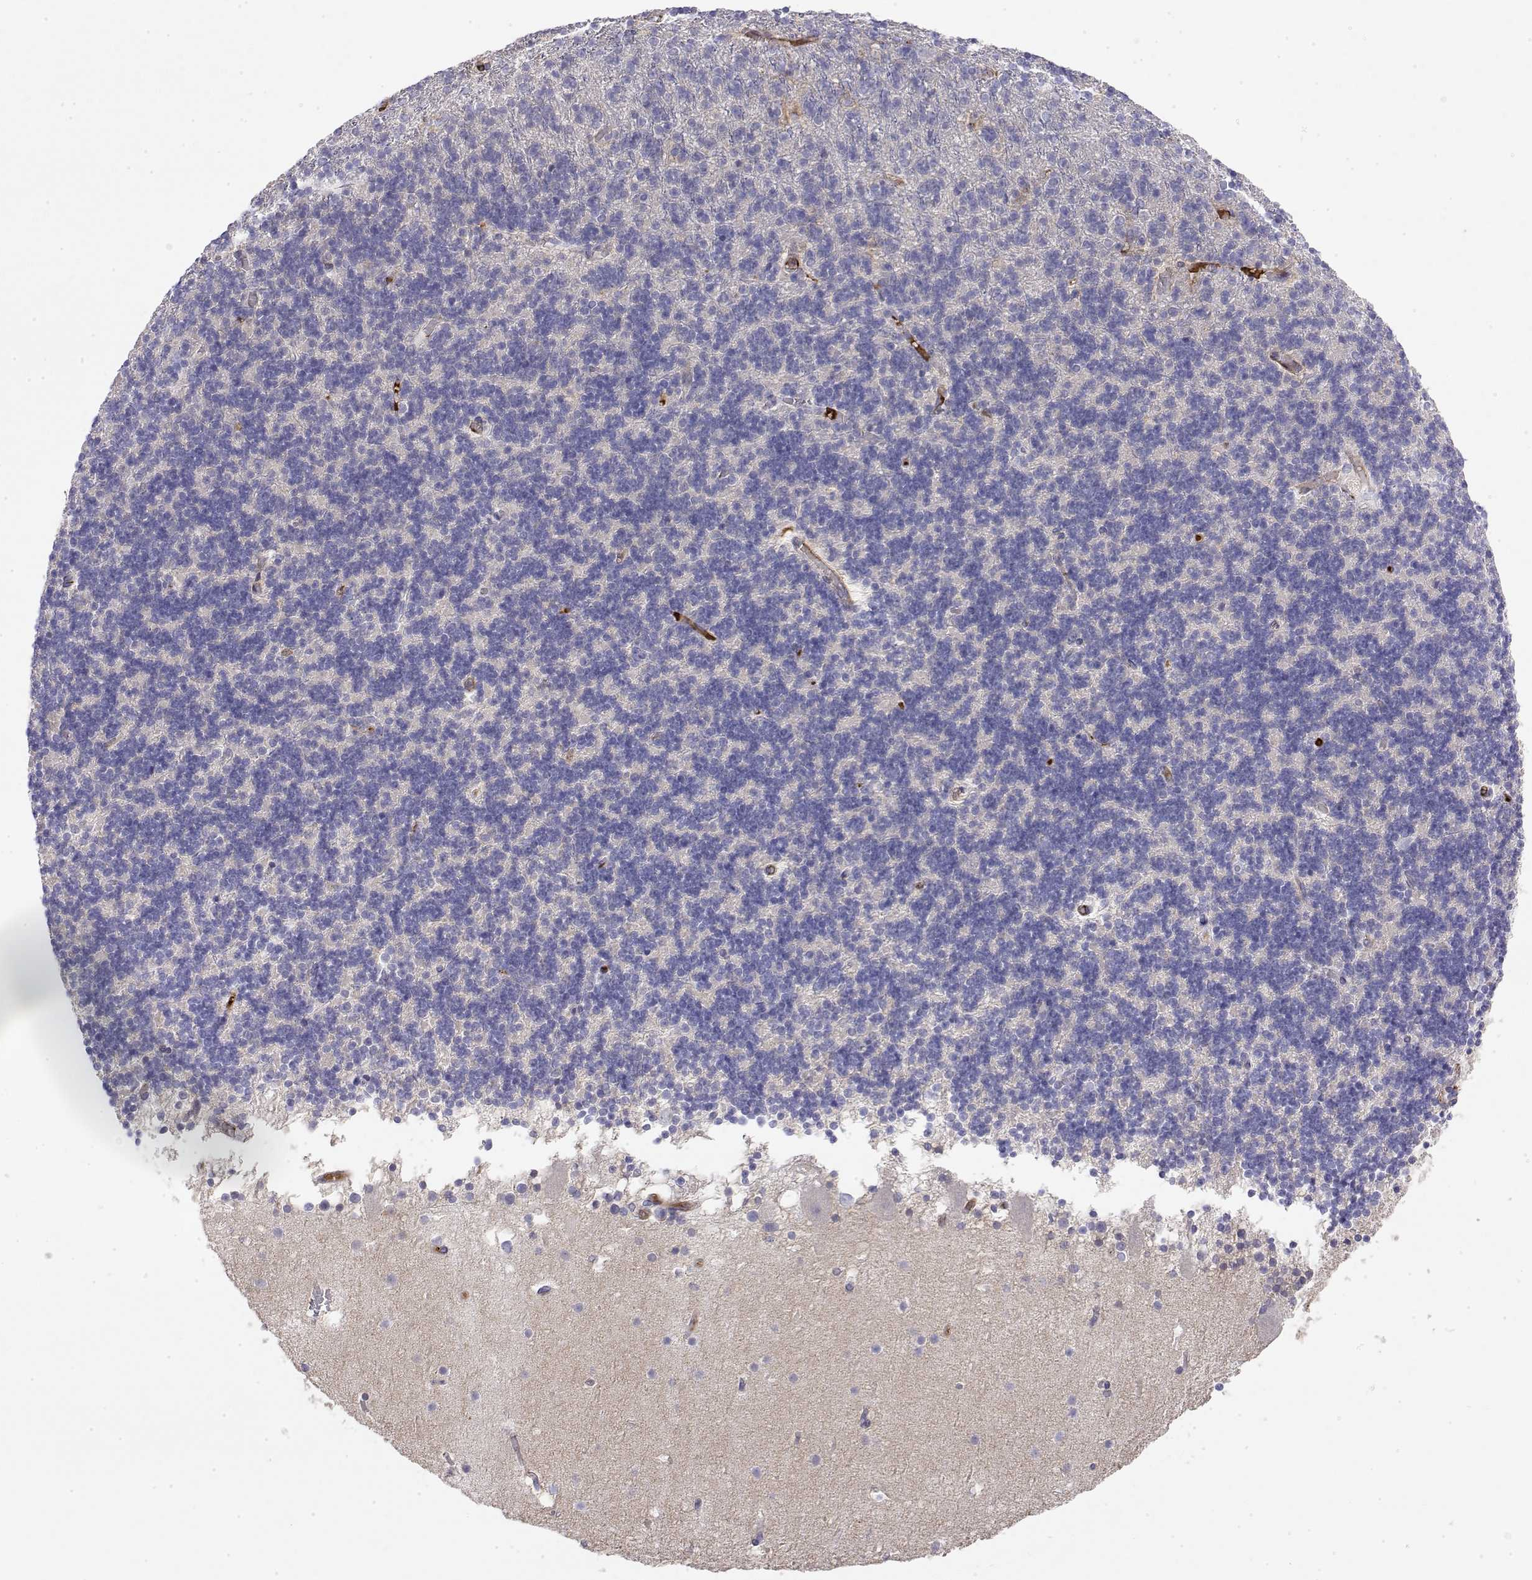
{"staining": {"intensity": "negative", "quantity": "none", "location": "none"}, "tissue": "cerebellum", "cell_type": "Cells in granular layer", "image_type": "normal", "snomed": [{"axis": "morphology", "description": "Normal tissue, NOS"}, {"axis": "topography", "description": "Cerebellum"}], "caption": "An image of cerebellum stained for a protein displays no brown staining in cells in granular layer. (DAB IHC with hematoxylin counter stain).", "gene": "GGACT", "patient": {"sex": "male", "age": 70}}